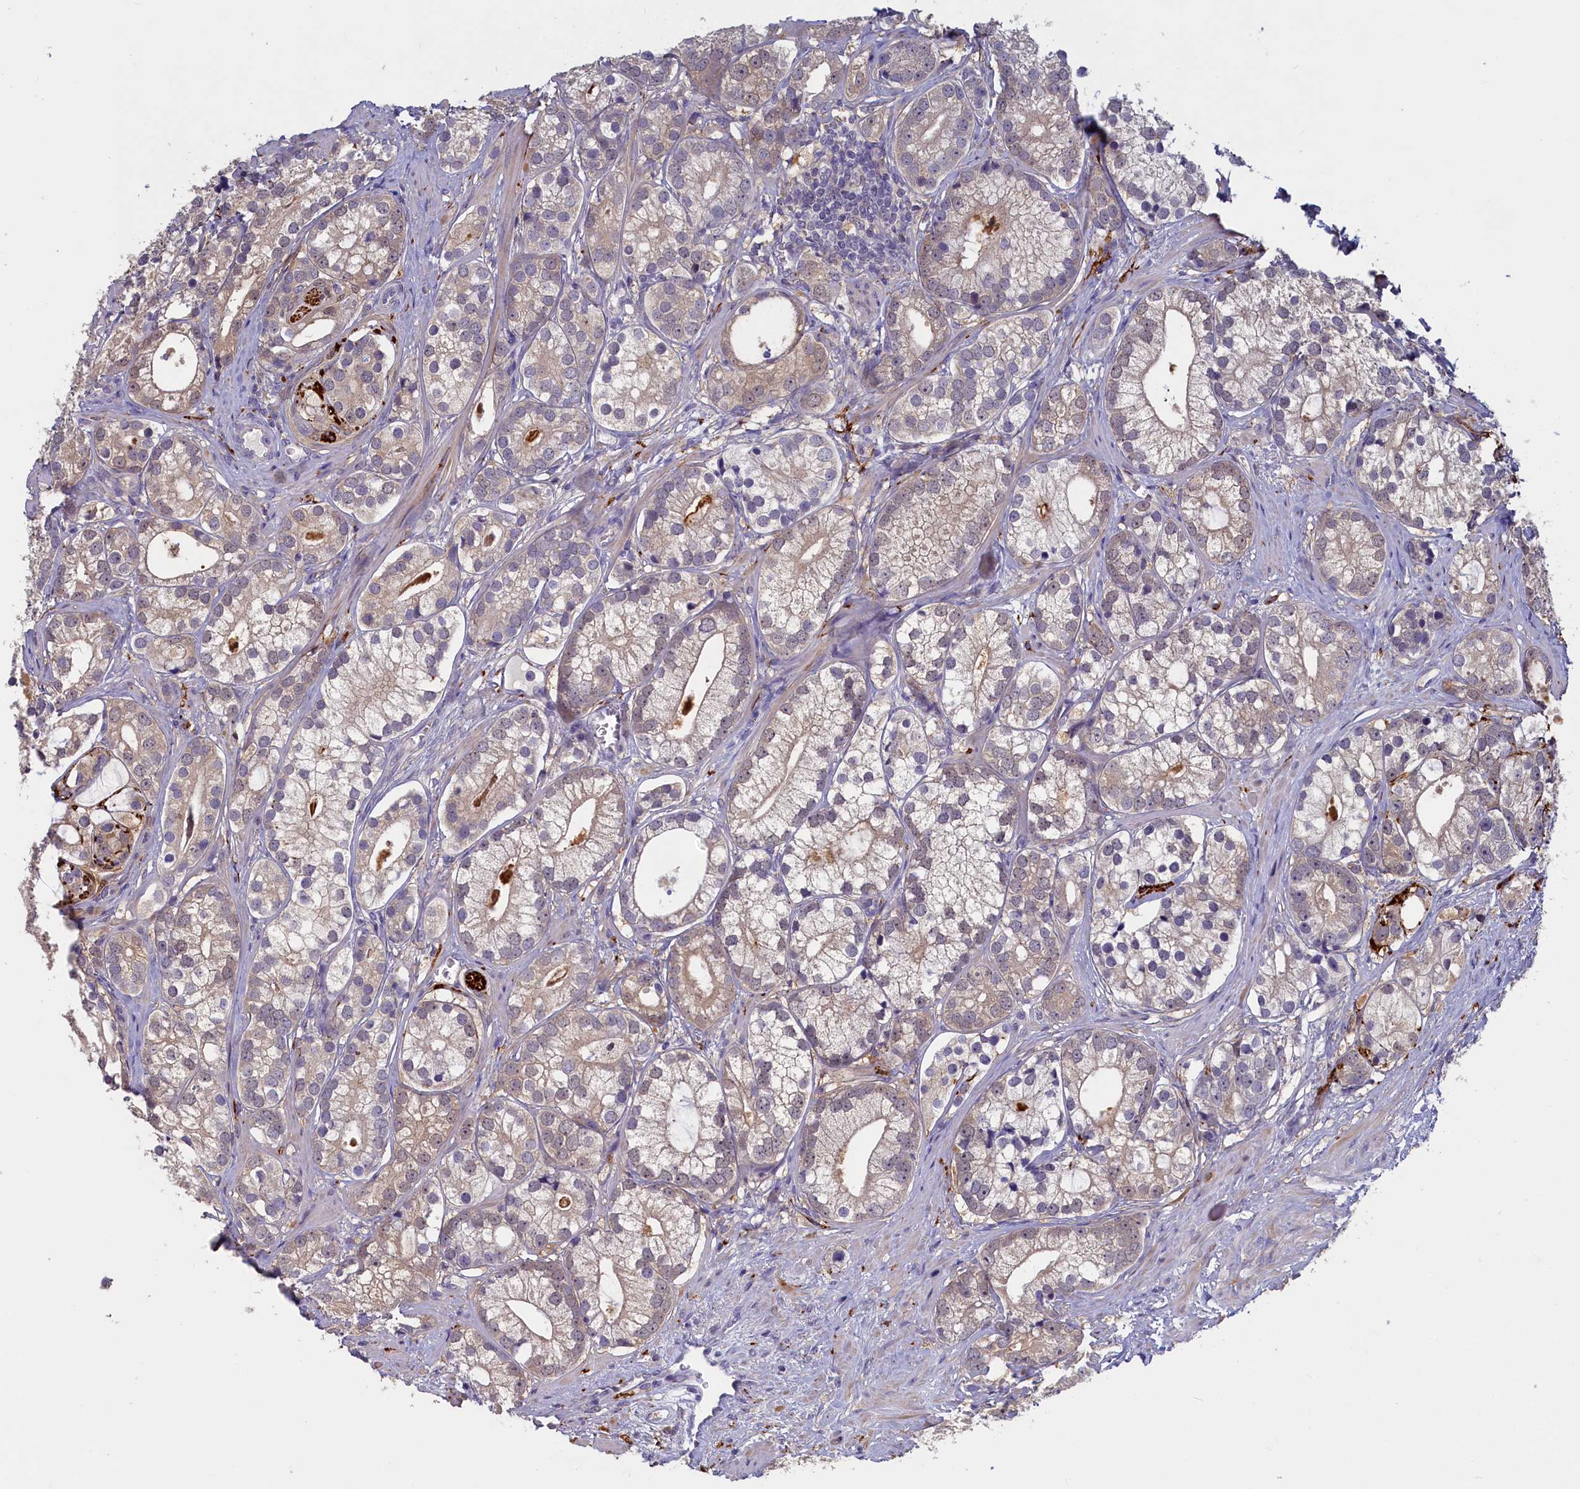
{"staining": {"intensity": "weak", "quantity": "25%-75%", "location": "cytoplasmic/membranous,nuclear"}, "tissue": "prostate cancer", "cell_type": "Tumor cells", "image_type": "cancer", "snomed": [{"axis": "morphology", "description": "Adenocarcinoma, High grade"}, {"axis": "topography", "description": "Prostate"}], "caption": "A brown stain labels weak cytoplasmic/membranous and nuclear staining of a protein in human prostate high-grade adenocarcinoma tumor cells. (DAB (3,3'-diaminobenzidine) IHC with brightfield microscopy, high magnification).", "gene": "UCHL3", "patient": {"sex": "male", "age": 75}}